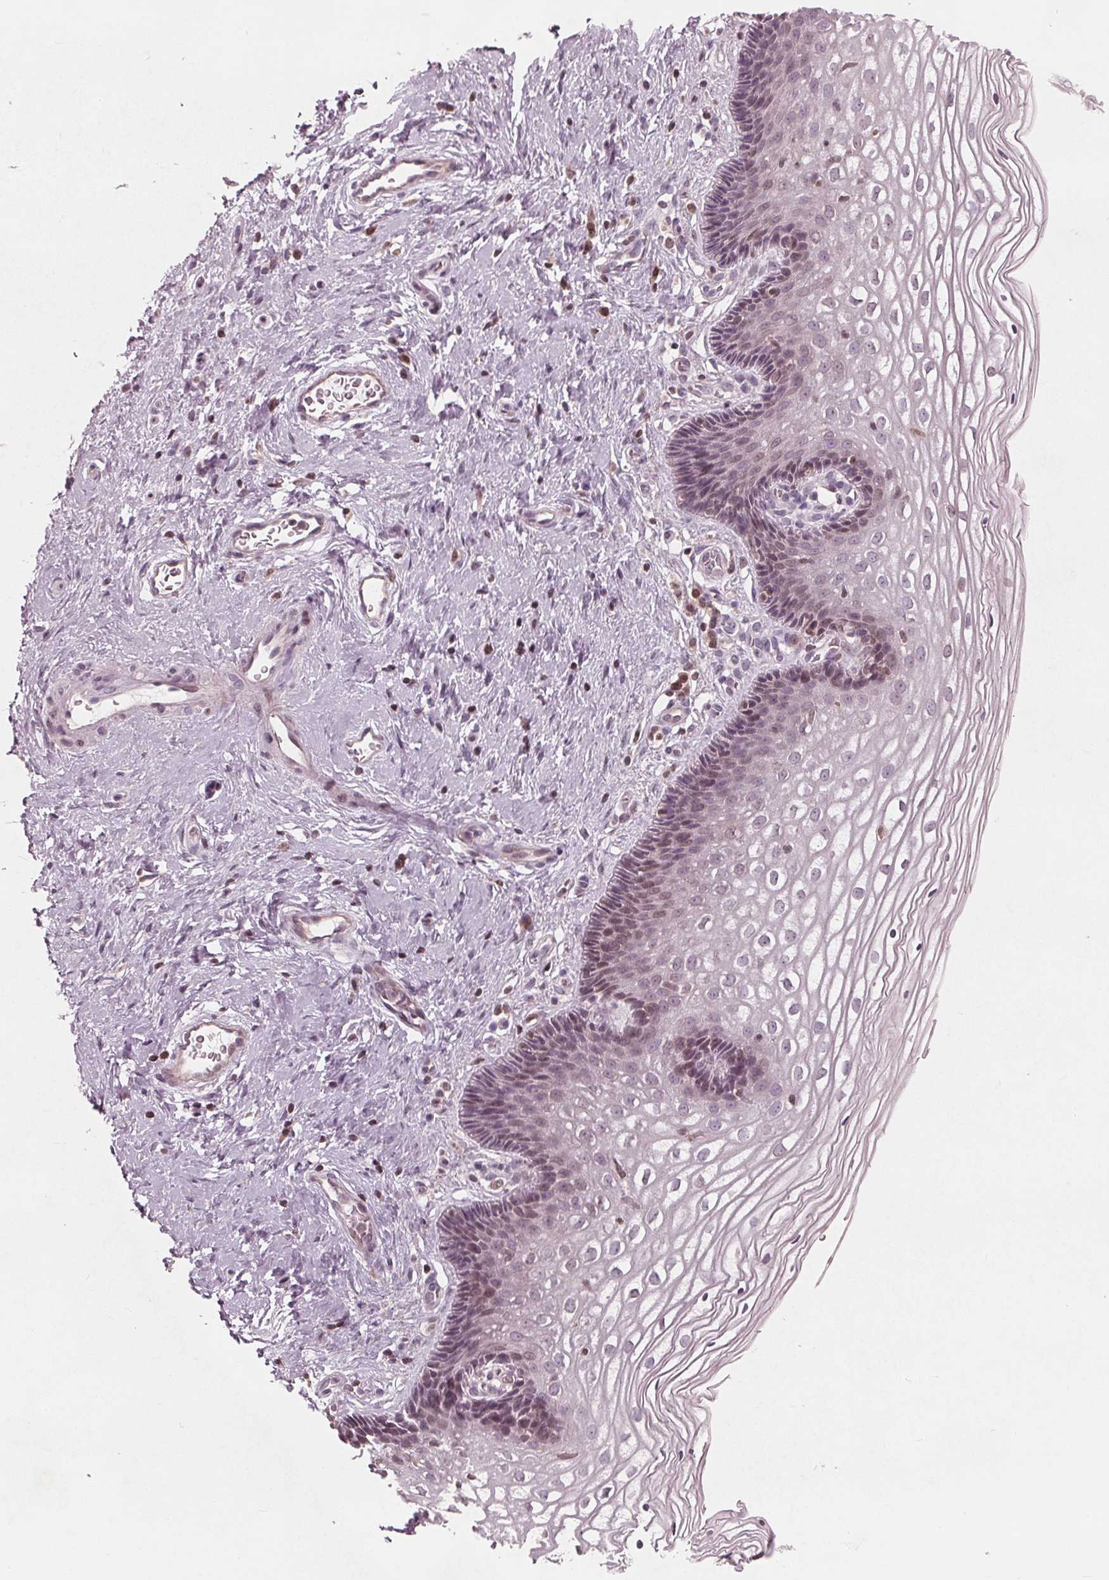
{"staining": {"intensity": "moderate", "quantity": "25%-75%", "location": "cytoplasmic/membranous,nuclear"}, "tissue": "cervix", "cell_type": "Glandular cells", "image_type": "normal", "snomed": [{"axis": "morphology", "description": "Normal tissue, NOS"}, {"axis": "topography", "description": "Cervix"}], "caption": "A brown stain highlights moderate cytoplasmic/membranous,nuclear staining of a protein in glandular cells of normal cervix.", "gene": "NUP210", "patient": {"sex": "female", "age": 34}}